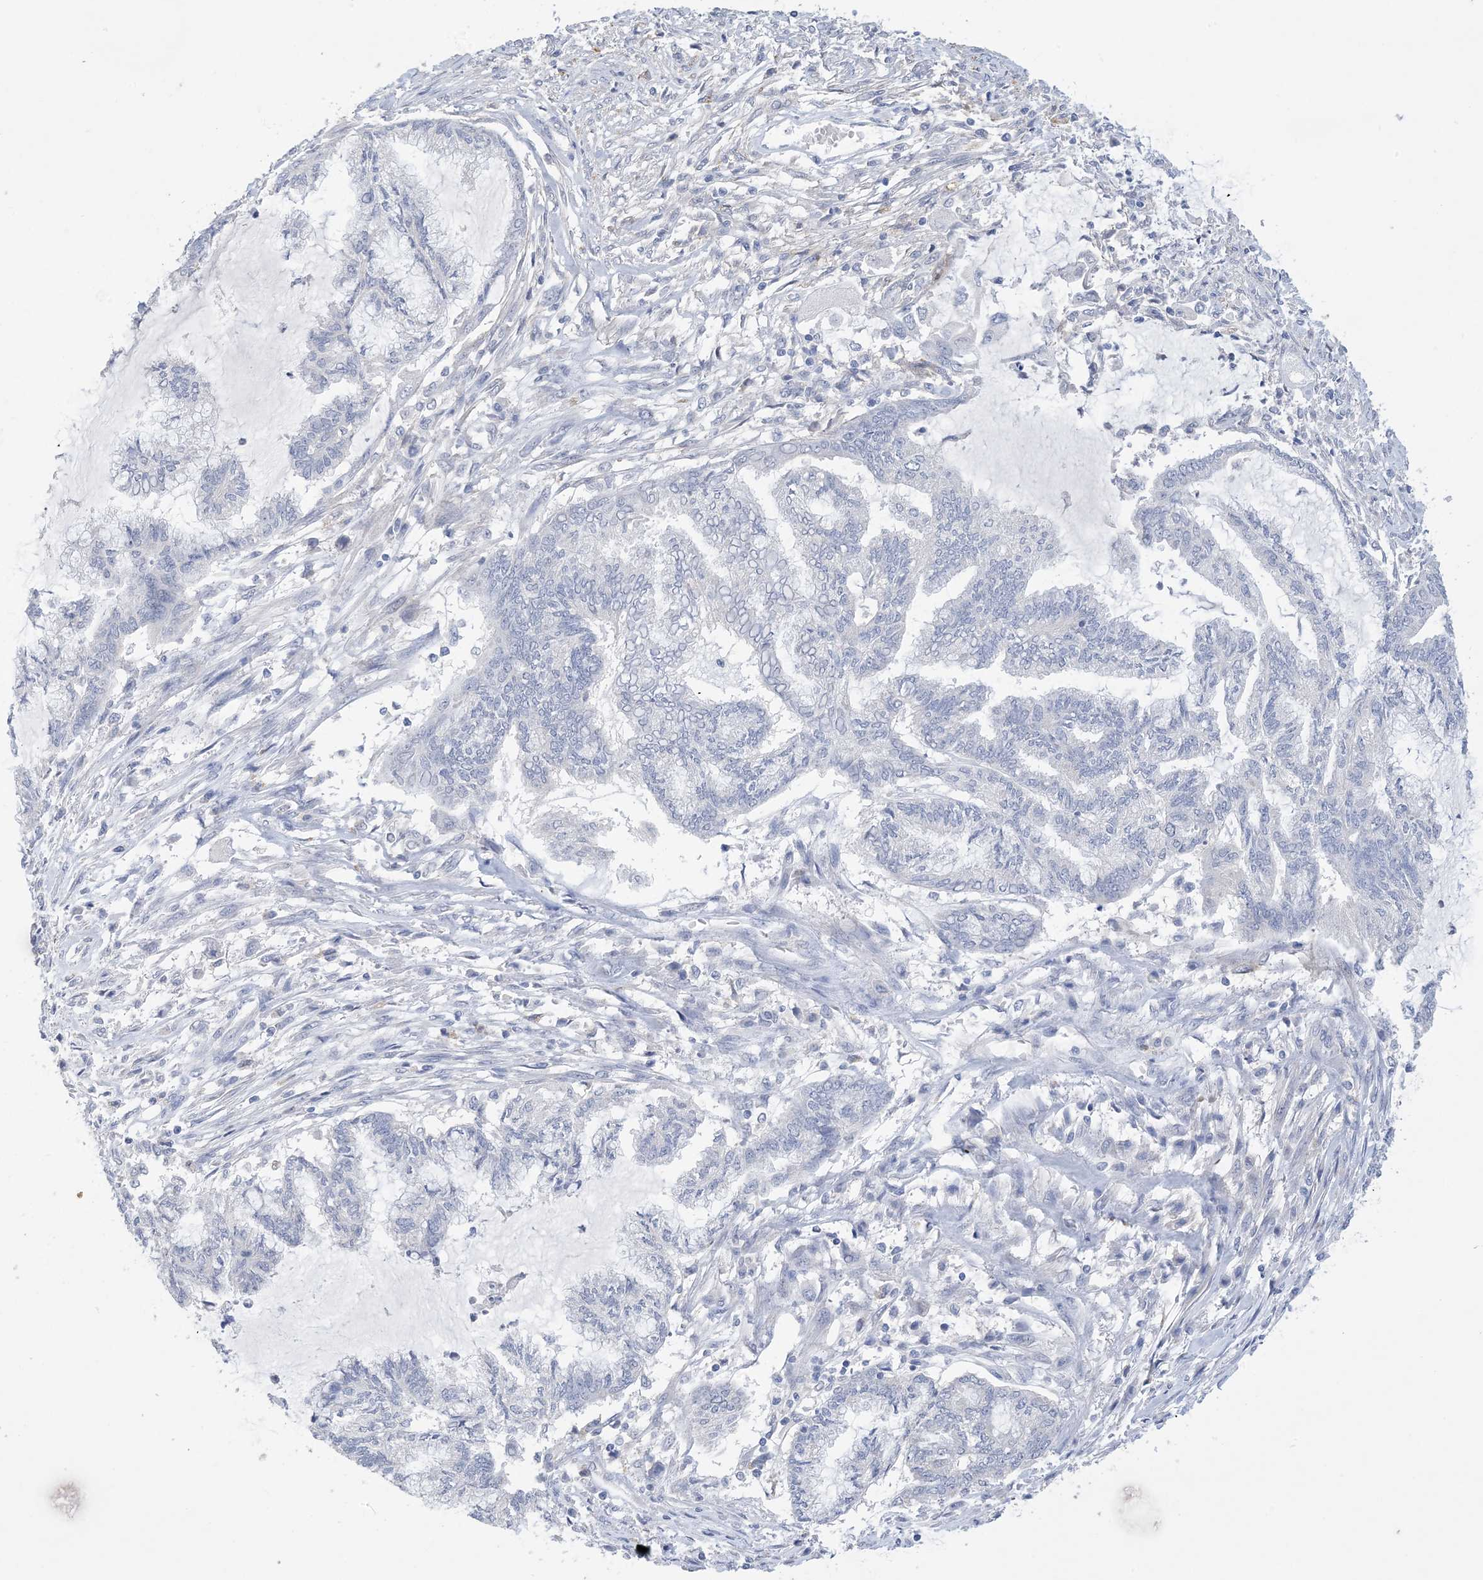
{"staining": {"intensity": "negative", "quantity": "none", "location": "none"}, "tissue": "endometrial cancer", "cell_type": "Tumor cells", "image_type": "cancer", "snomed": [{"axis": "morphology", "description": "Adenocarcinoma, NOS"}, {"axis": "topography", "description": "Endometrium"}], "caption": "Immunohistochemistry micrograph of human endometrial cancer stained for a protein (brown), which exhibits no positivity in tumor cells. (Immunohistochemistry (ihc), brightfield microscopy, high magnification).", "gene": "DSC3", "patient": {"sex": "female", "age": 86}}